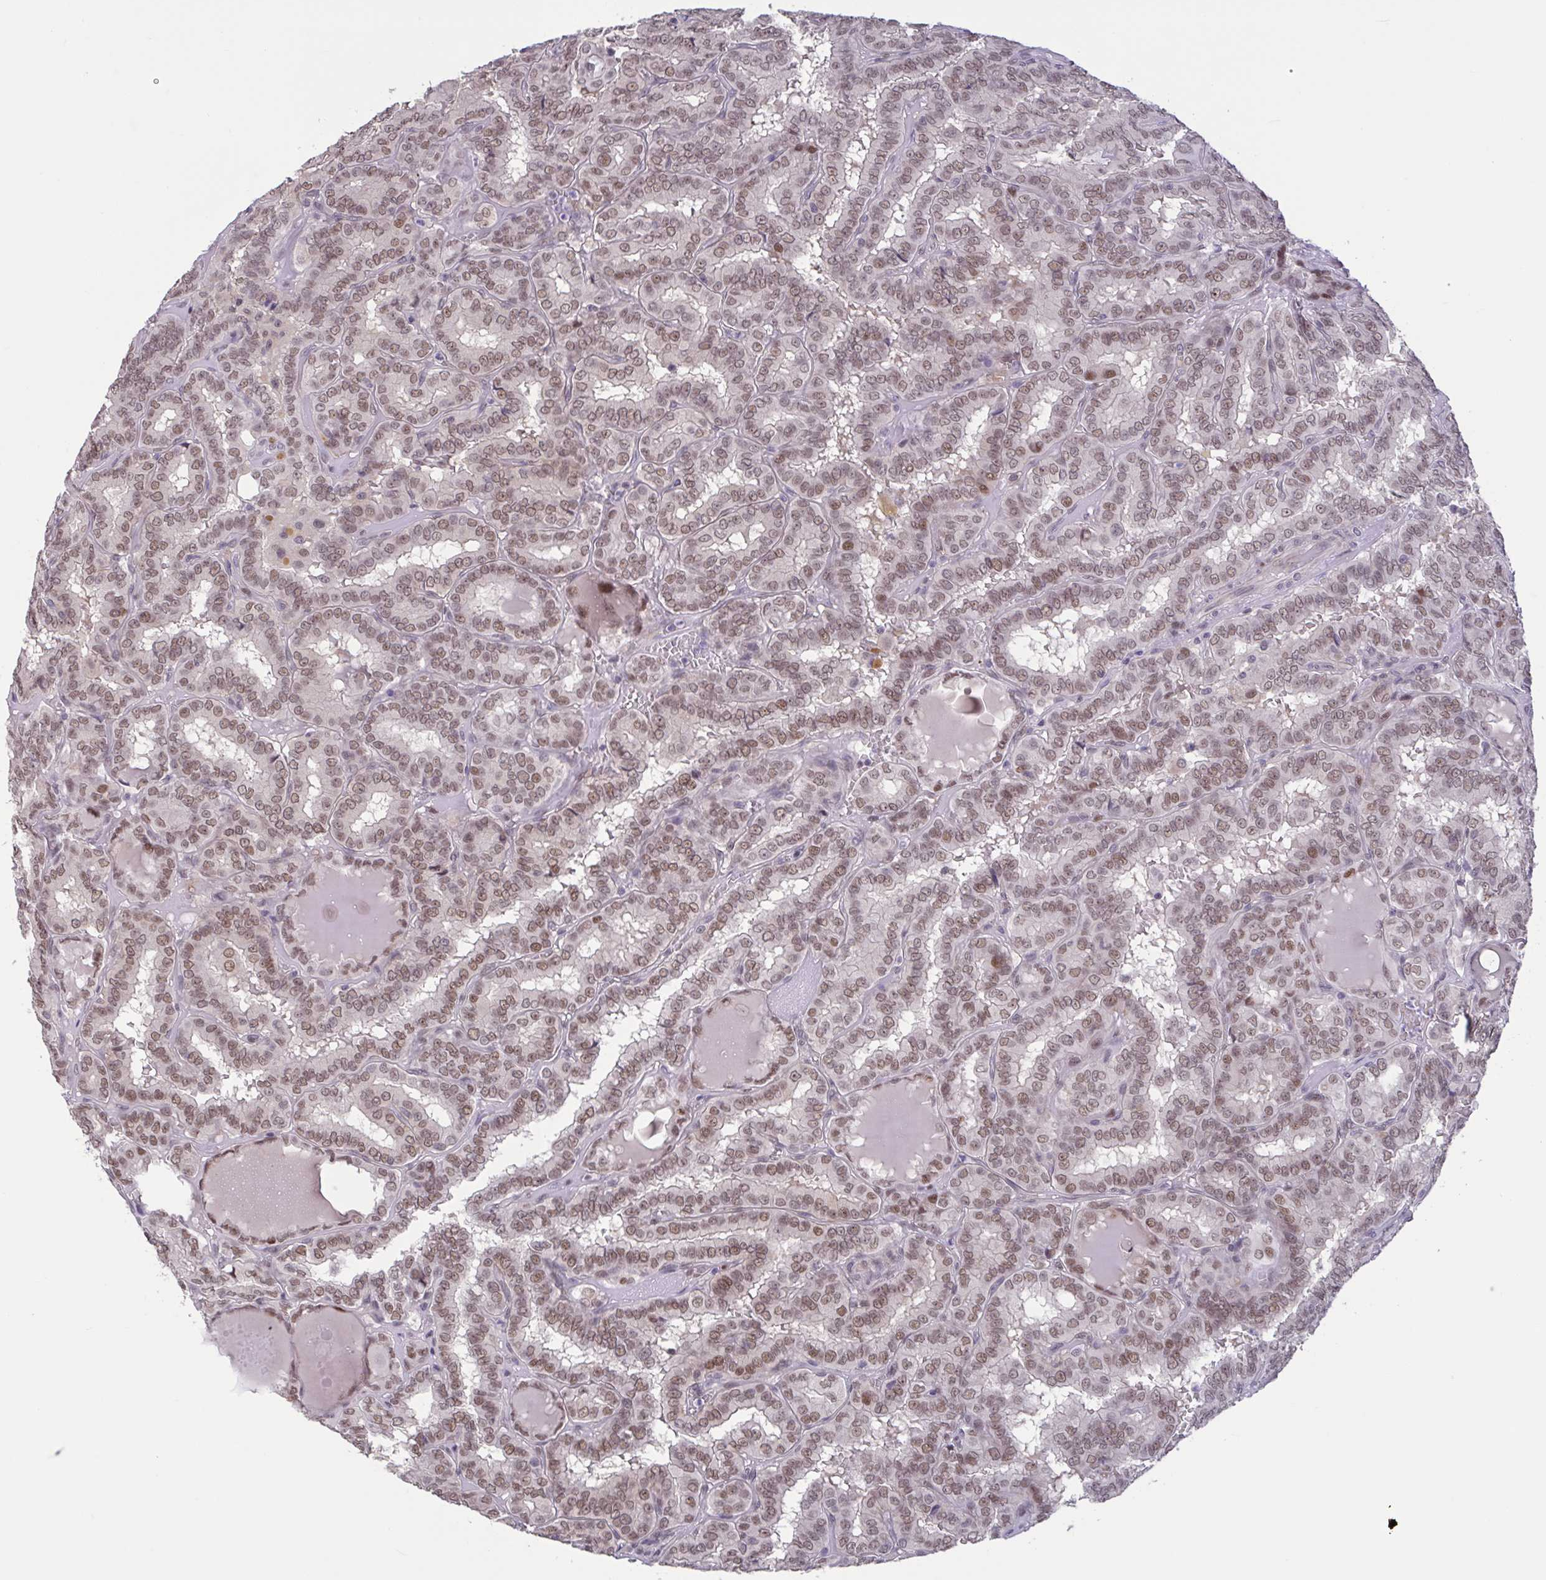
{"staining": {"intensity": "moderate", "quantity": ">75%", "location": "nuclear"}, "tissue": "thyroid cancer", "cell_type": "Tumor cells", "image_type": "cancer", "snomed": [{"axis": "morphology", "description": "Papillary adenocarcinoma, NOS"}, {"axis": "topography", "description": "Thyroid gland"}], "caption": "Human thyroid cancer stained with a protein marker displays moderate staining in tumor cells.", "gene": "ZNF414", "patient": {"sex": "female", "age": 46}}